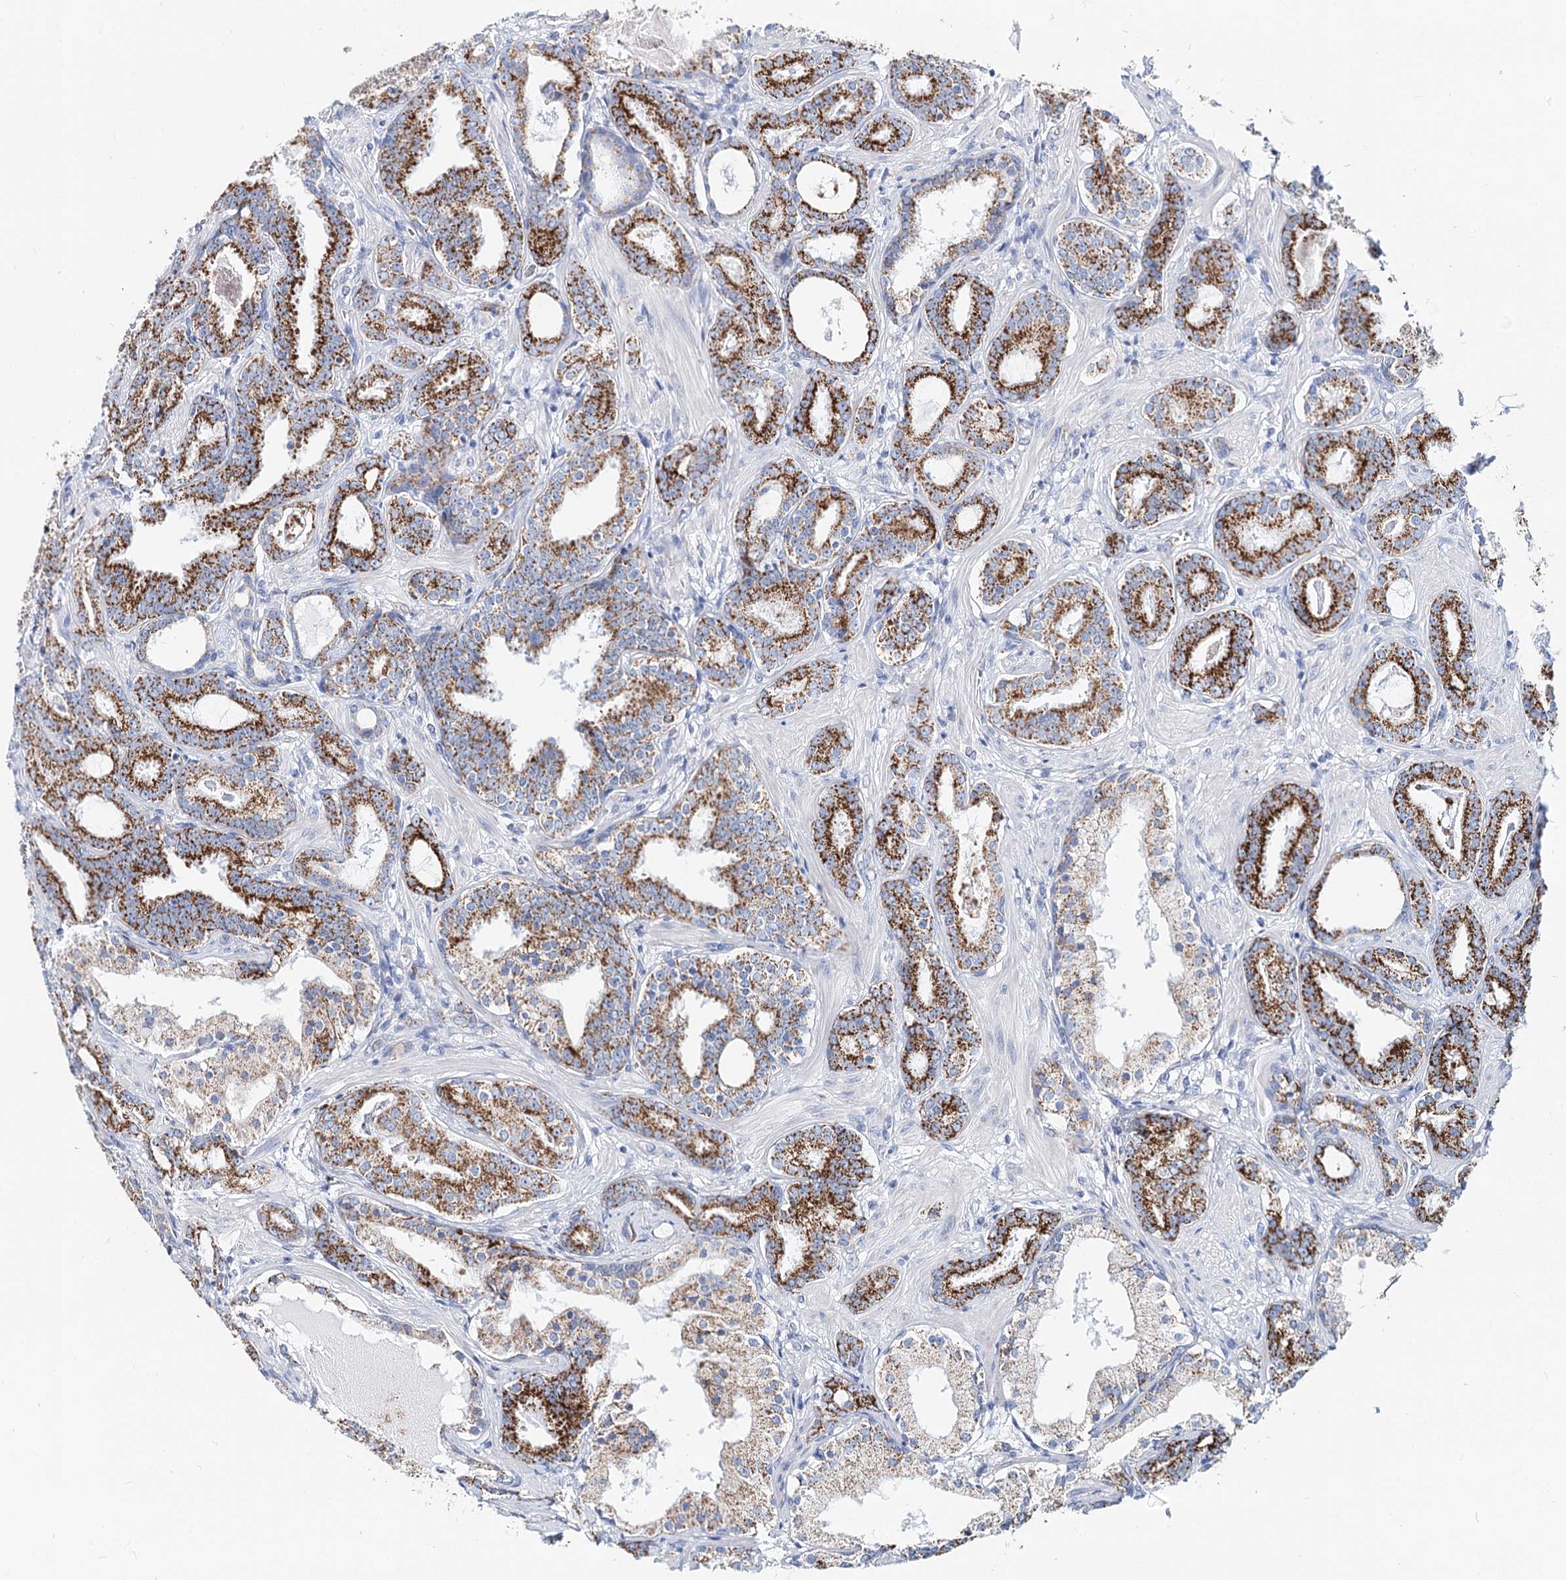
{"staining": {"intensity": "strong", "quantity": "25%-75%", "location": "cytoplasmic/membranous"}, "tissue": "prostate cancer", "cell_type": "Tumor cells", "image_type": "cancer", "snomed": [{"axis": "morphology", "description": "Adenocarcinoma, High grade"}, {"axis": "topography", "description": "Prostate"}], "caption": "A photomicrograph showing strong cytoplasmic/membranous expression in approximately 25%-75% of tumor cells in prostate adenocarcinoma (high-grade), as visualized by brown immunohistochemical staining.", "gene": "MCCC2", "patient": {"sex": "male", "age": 58}}